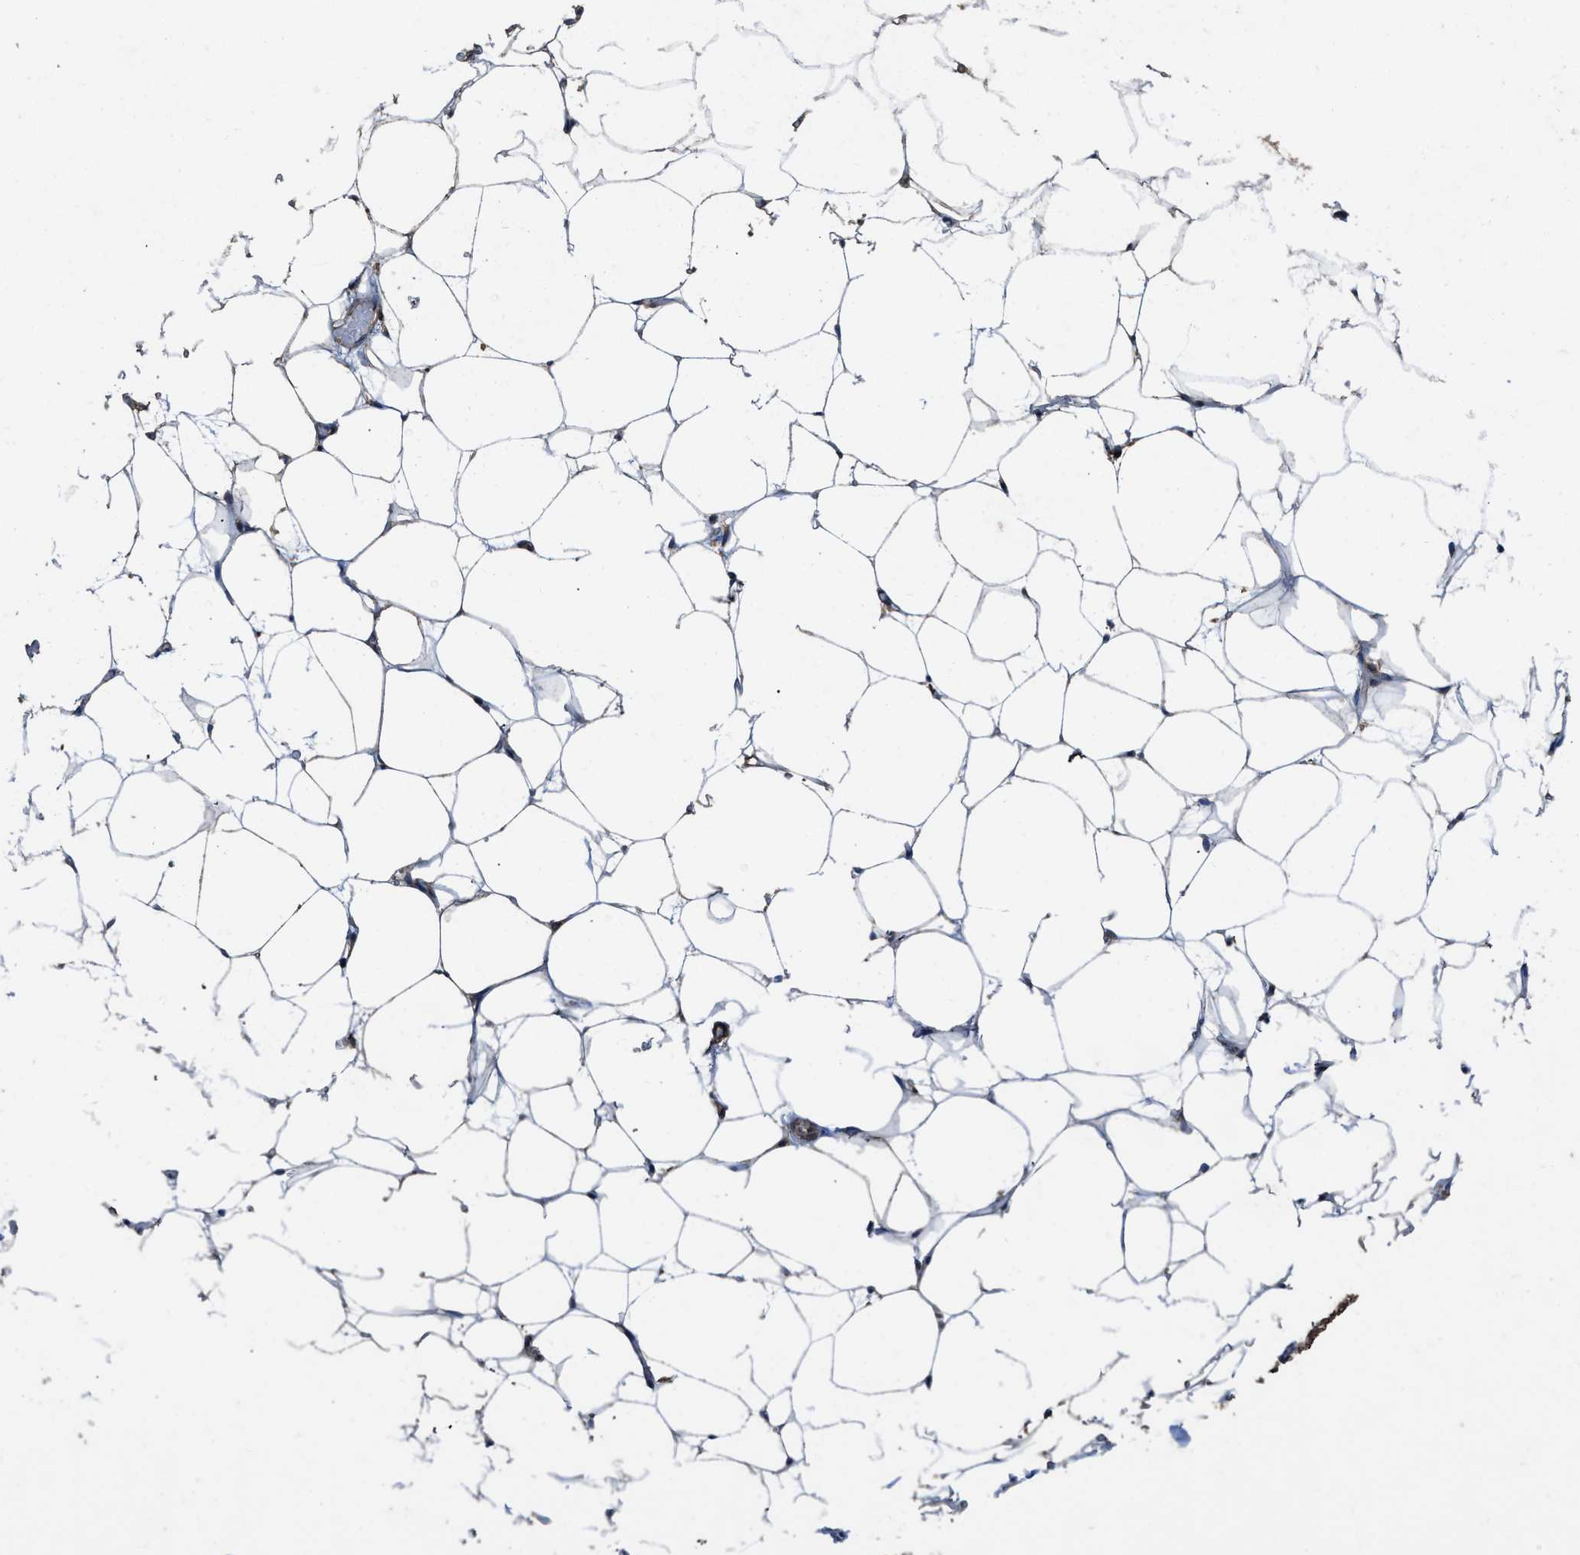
{"staining": {"intensity": "negative", "quantity": "none", "location": "none"}, "tissue": "adipose tissue", "cell_type": "Adipocytes", "image_type": "normal", "snomed": [{"axis": "morphology", "description": "Normal tissue, NOS"}, {"axis": "topography", "description": "Breast"}, {"axis": "topography", "description": "Soft tissue"}], "caption": "Protein analysis of benign adipose tissue reveals no significant expression in adipocytes.", "gene": "ARL6", "patient": {"sex": "female", "age": 75}}